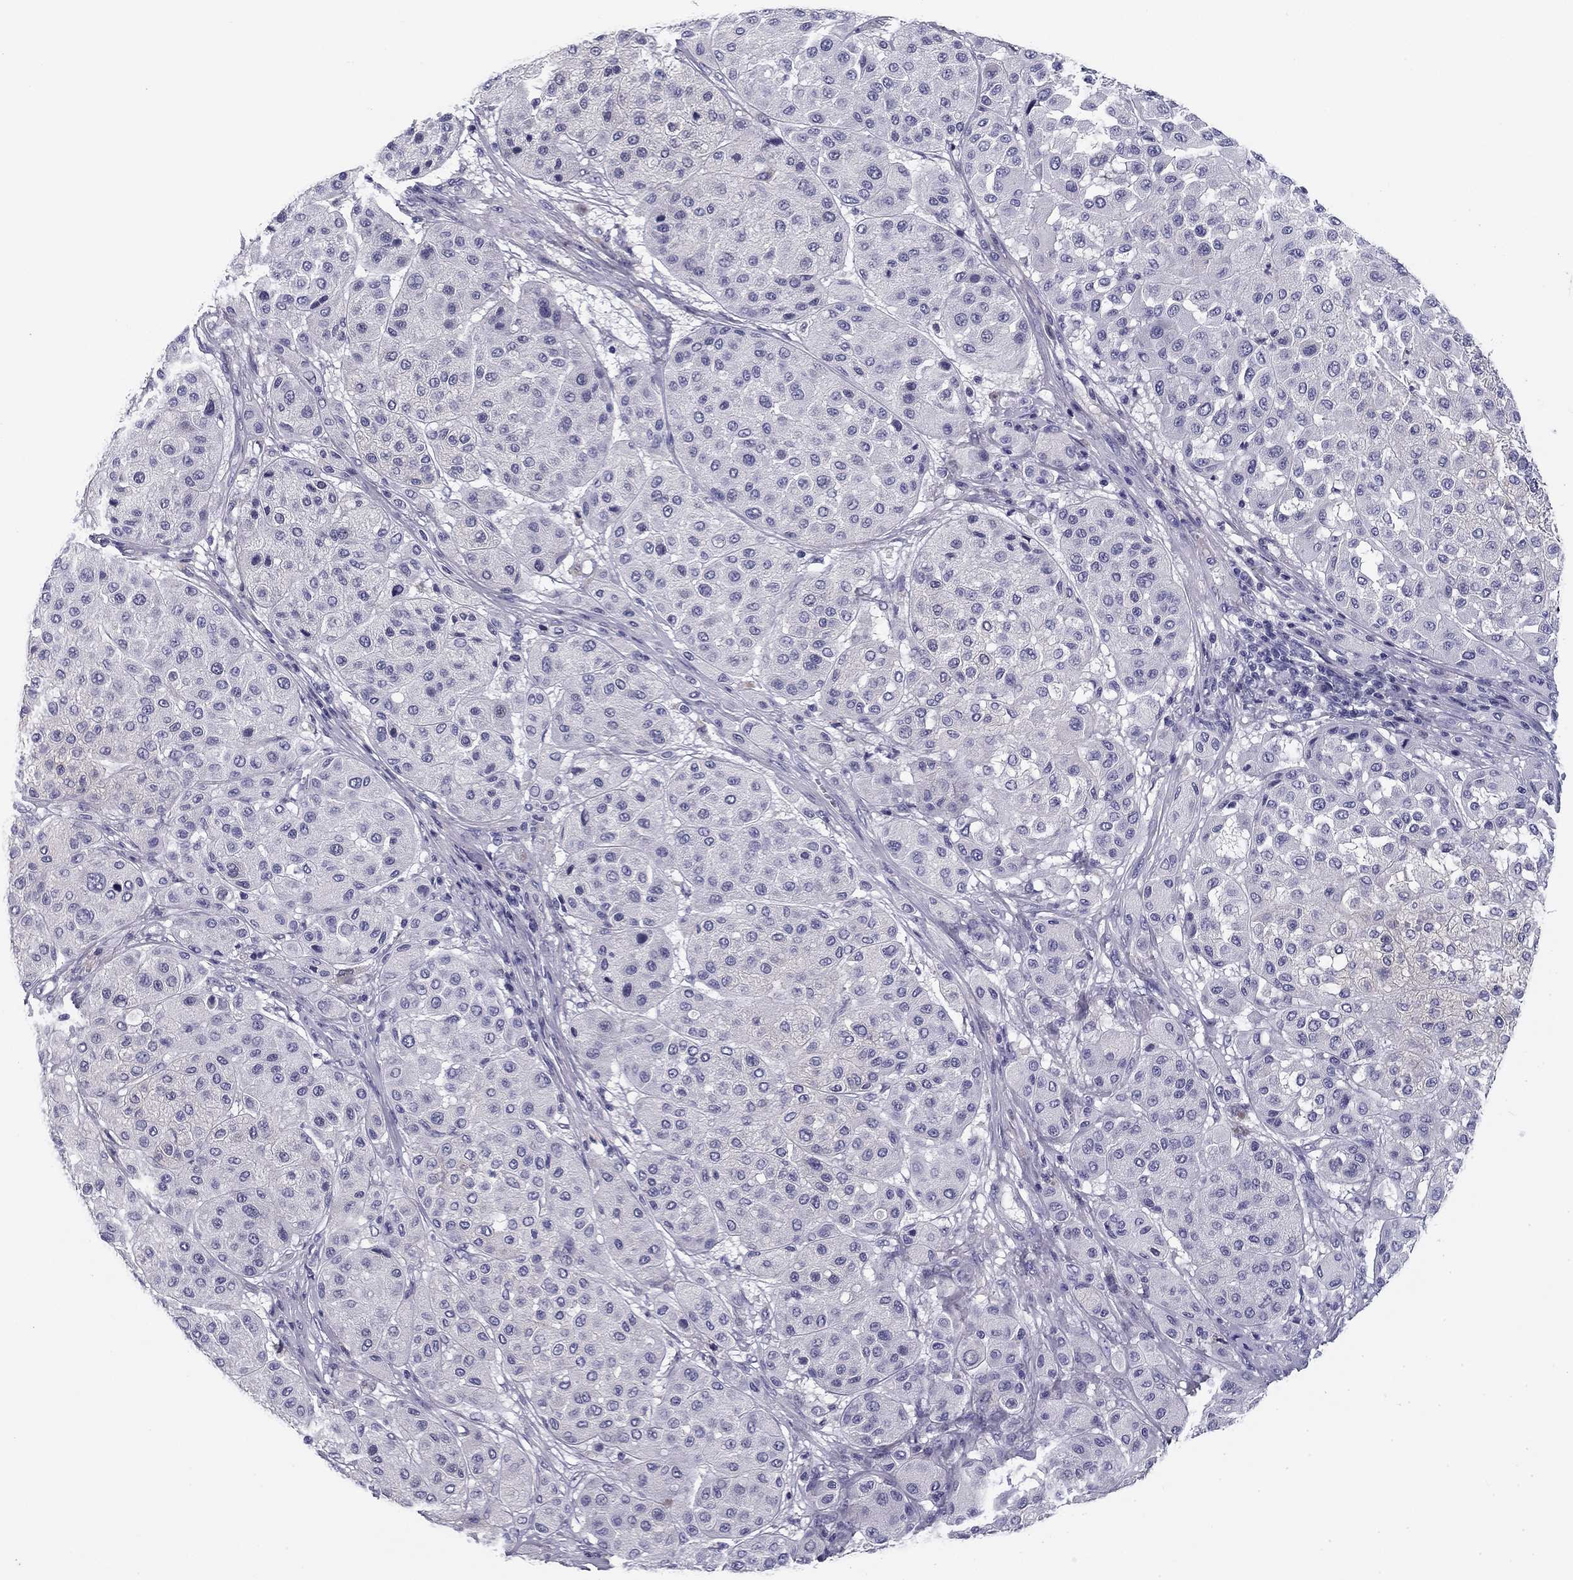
{"staining": {"intensity": "negative", "quantity": "none", "location": "none"}, "tissue": "melanoma", "cell_type": "Tumor cells", "image_type": "cancer", "snomed": [{"axis": "morphology", "description": "Malignant melanoma, Metastatic site"}, {"axis": "topography", "description": "Smooth muscle"}], "caption": "This is an immunohistochemistry (IHC) micrograph of melanoma. There is no staining in tumor cells.", "gene": "FLNC", "patient": {"sex": "male", "age": 41}}